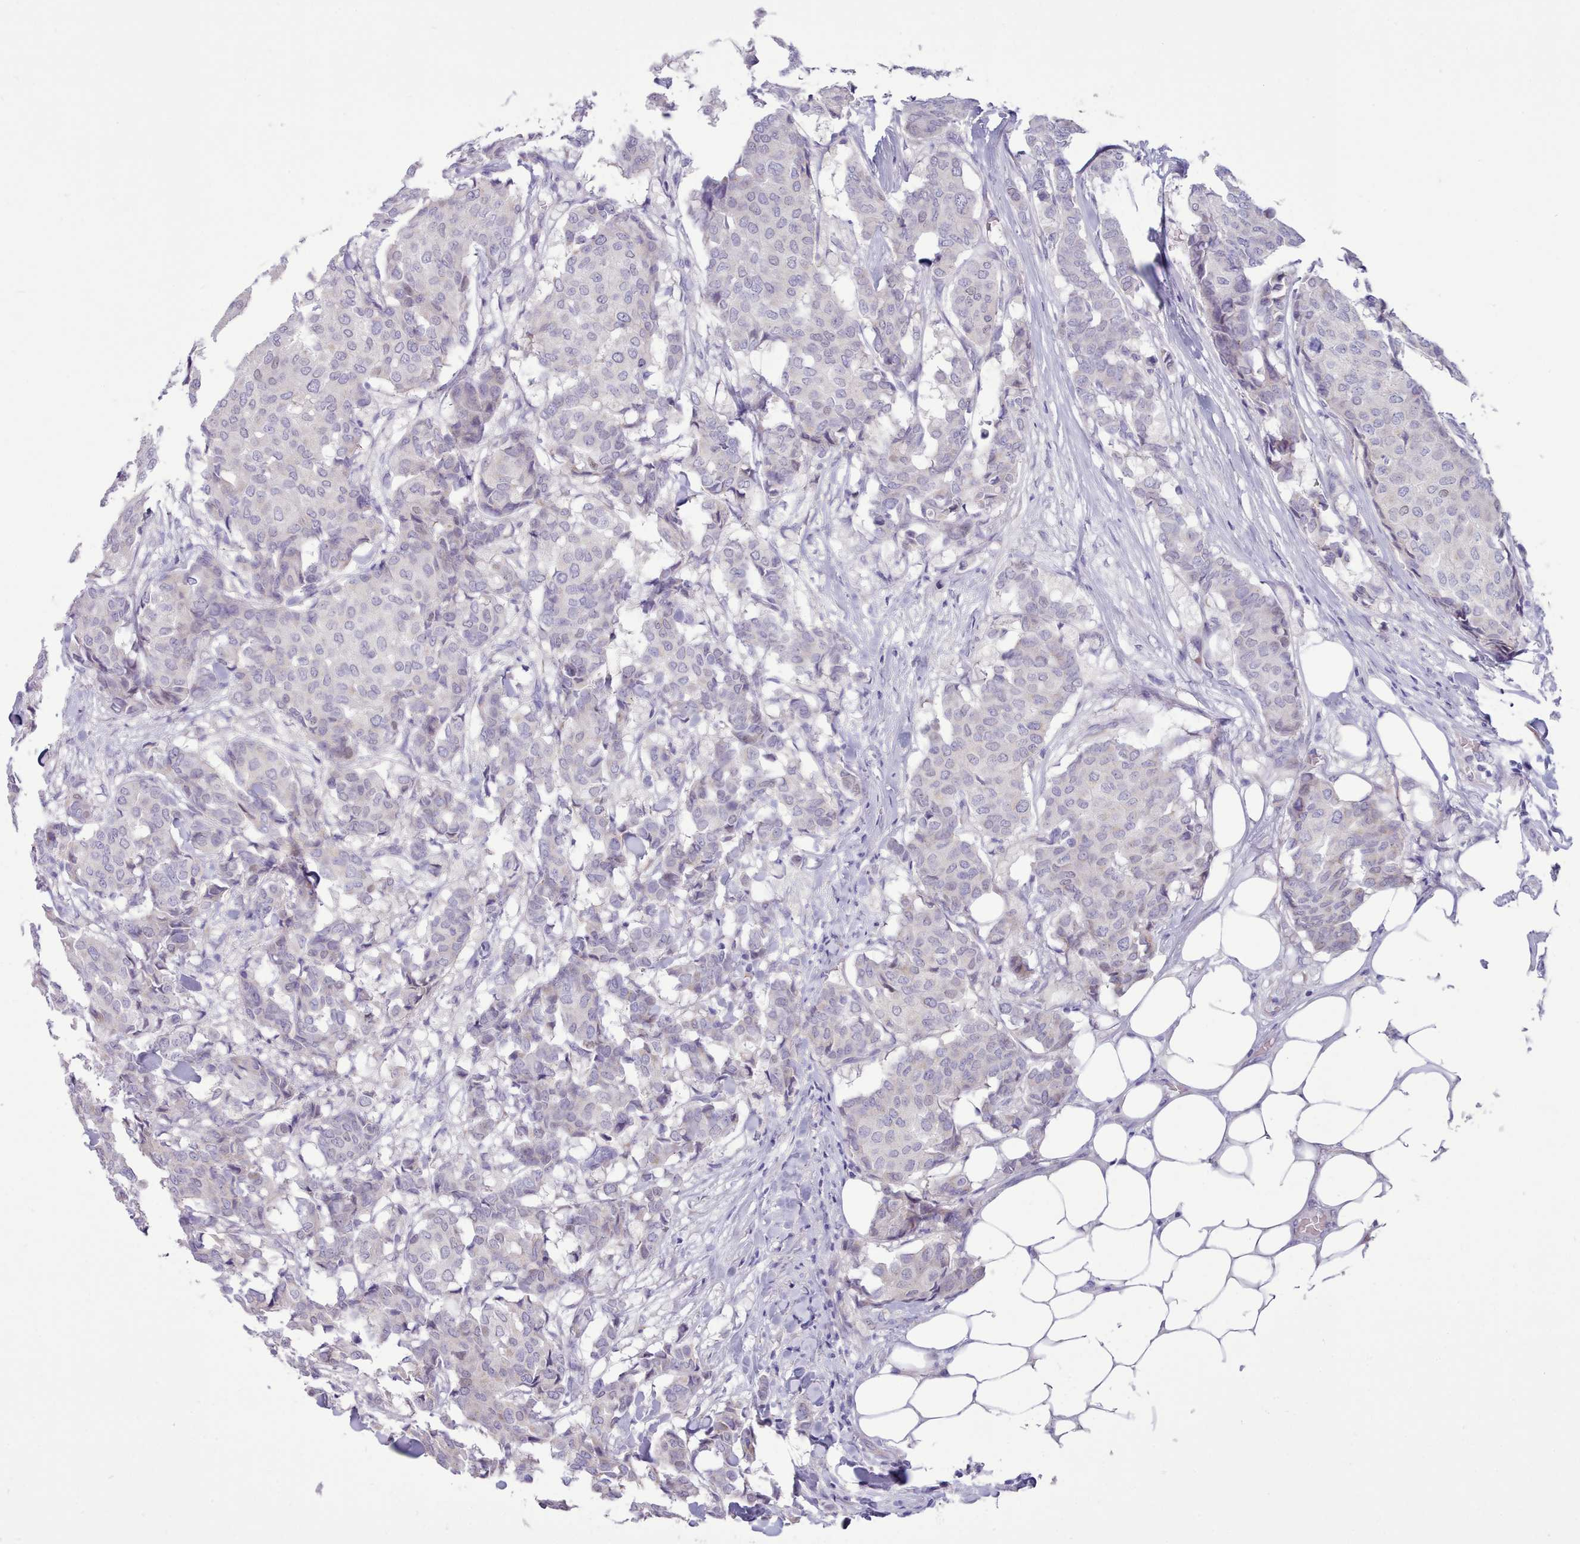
{"staining": {"intensity": "negative", "quantity": "none", "location": "none"}, "tissue": "breast cancer", "cell_type": "Tumor cells", "image_type": "cancer", "snomed": [{"axis": "morphology", "description": "Duct carcinoma"}, {"axis": "topography", "description": "Breast"}], "caption": "Immunohistochemistry (IHC) micrograph of neoplastic tissue: human breast cancer stained with DAB shows no significant protein positivity in tumor cells. The staining is performed using DAB brown chromogen with nuclei counter-stained in using hematoxylin.", "gene": "TMEM253", "patient": {"sex": "female", "age": 75}}